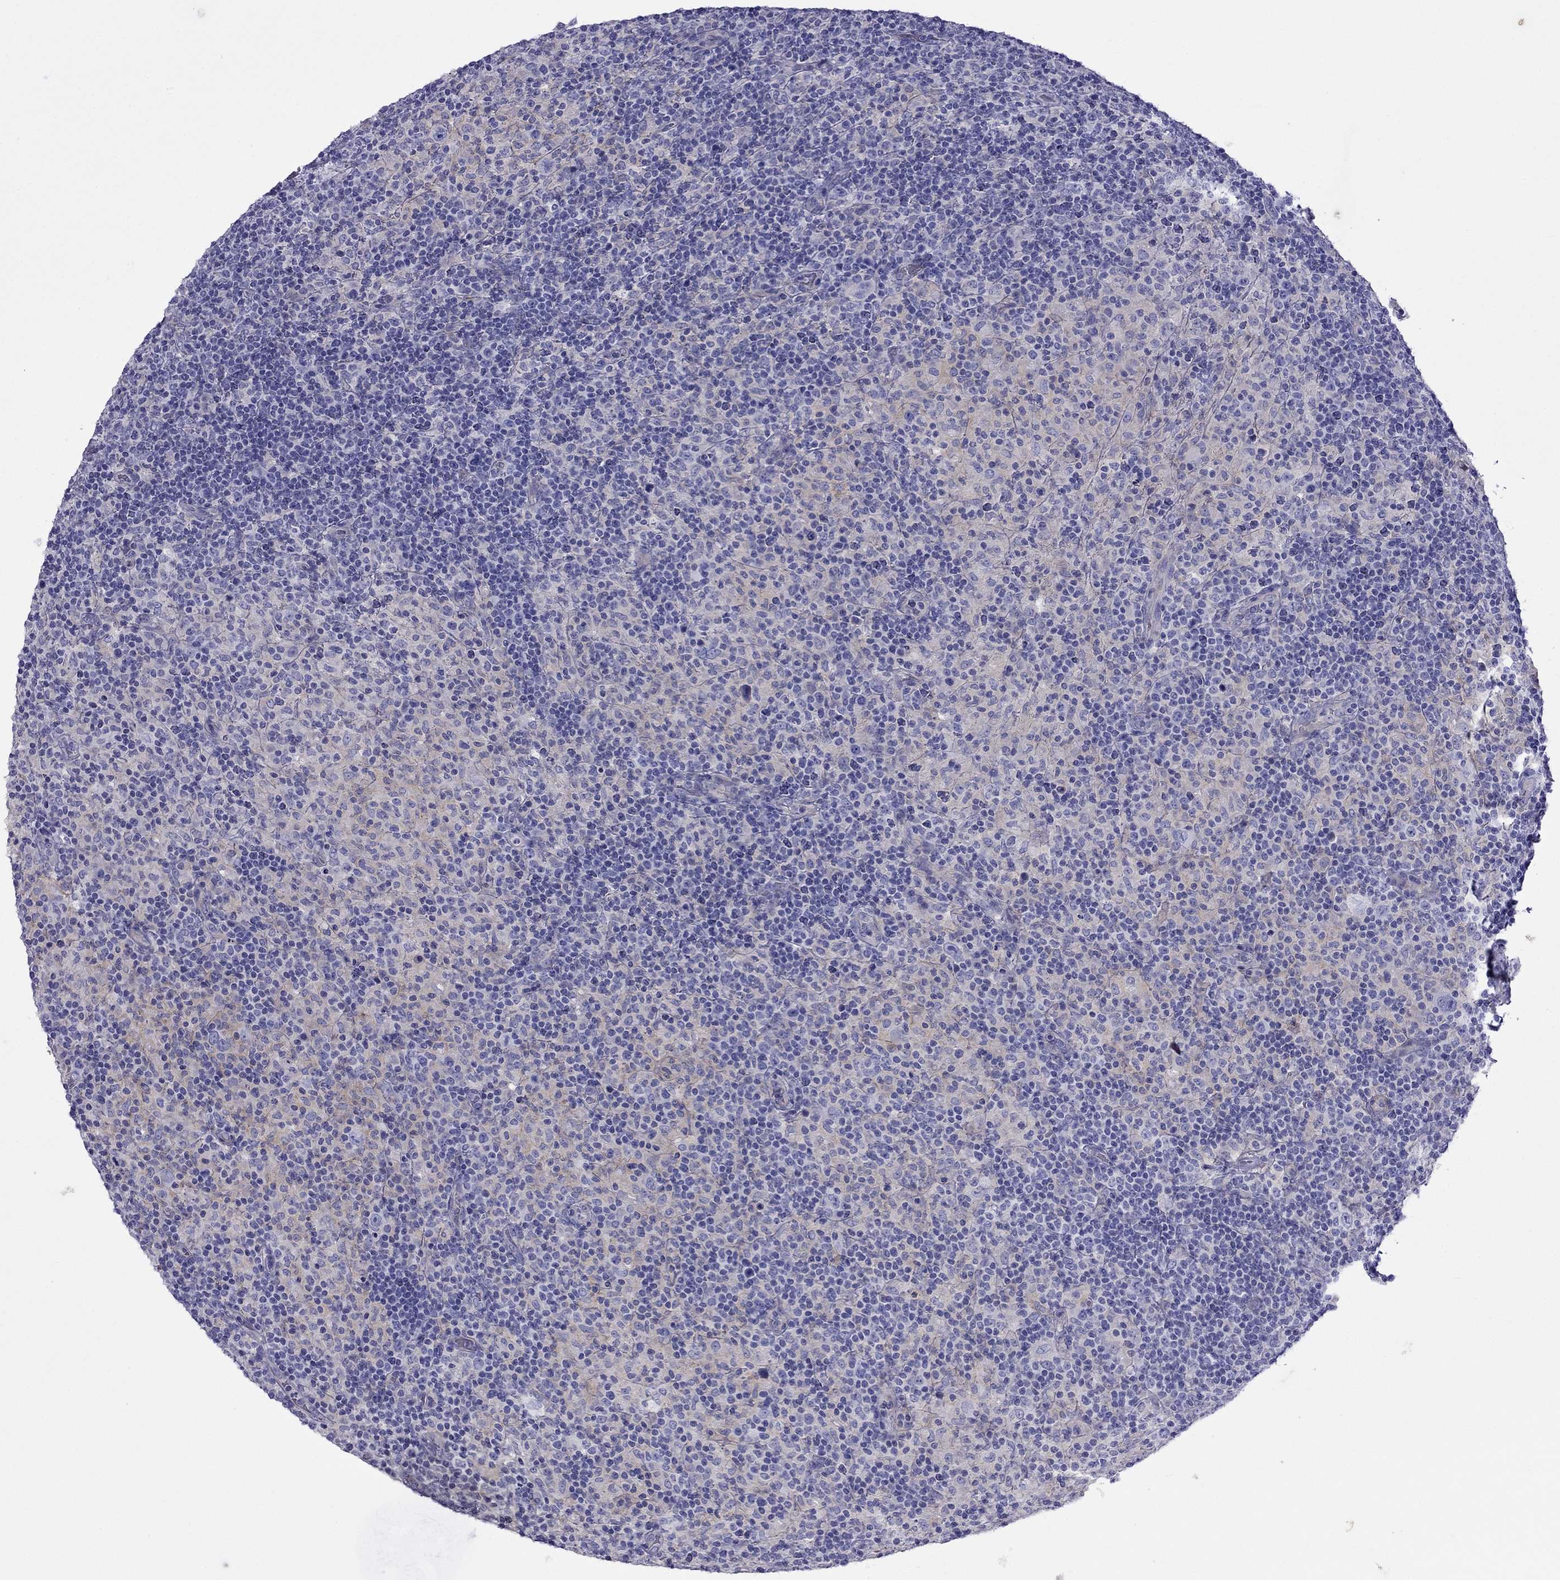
{"staining": {"intensity": "negative", "quantity": "none", "location": "none"}, "tissue": "lymphoma", "cell_type": "Tumor cells", "image_type": "cancer", "snomed": [{"axis": "morphology", "description": "Hodgkin's disease, NOS"}, {"axis": "topography", "description": "Lymph node"}], "caption": "Lymphoma stained for a protein using immunohistochemistry exhibits no expression tumor cells.", "gene": "TDRD1", "patient": {"sex": "male", "age": 70}}